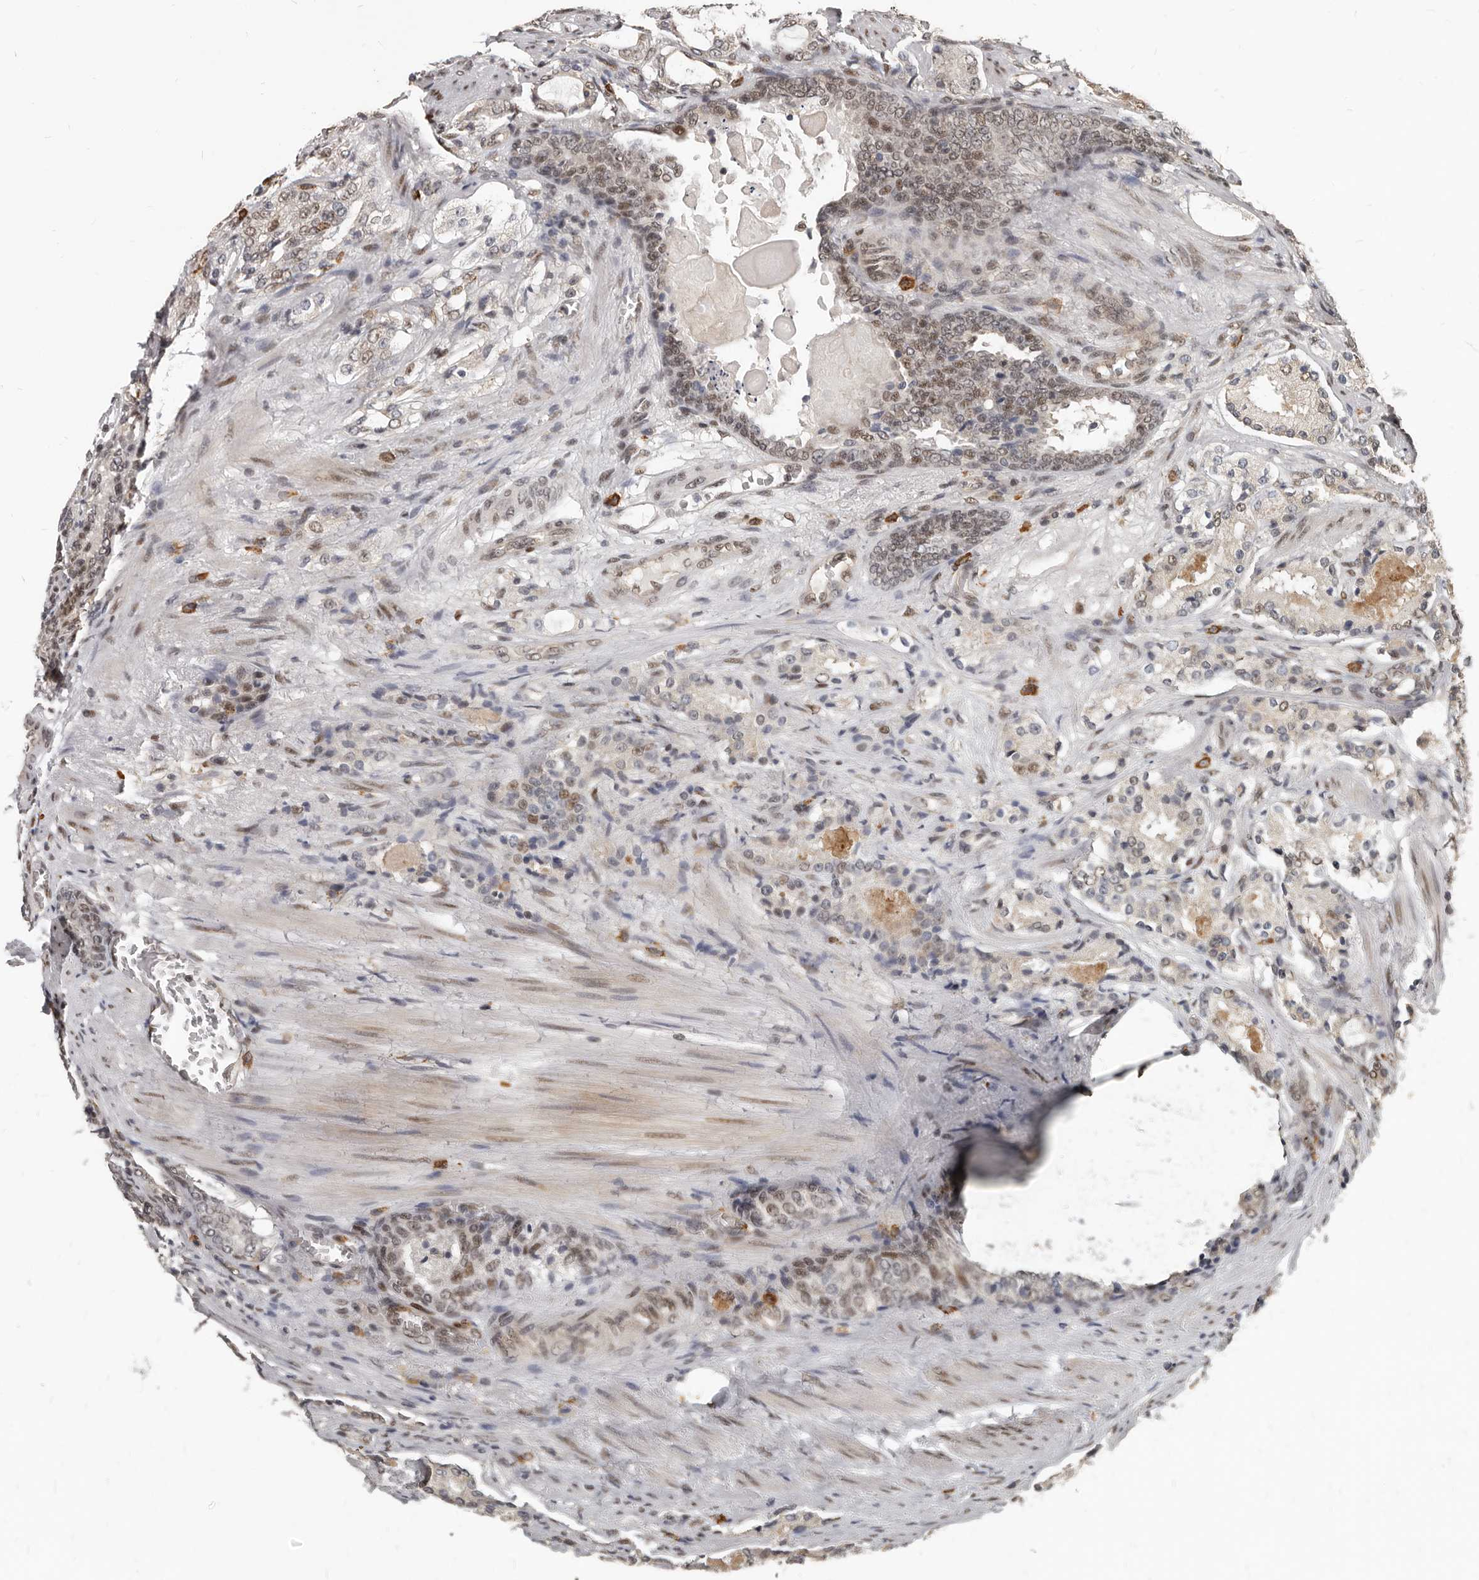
{"staining": {"intensity": "weak", "quantity": "<25%", "location": "nuclear"}, "tissue": "prostate cancer", "cell_type": "Tumor cells", "image_type": "cancer", "snomed": [{"axis": "morphology", "description": "Adenocarcinoma, Medium grade"}, {"axis": "topography", "description": "Prostate"}], "caption": "Image shows no significant protein expression in tumor cells of prostate adenocarcinoma (medium-grade).", "gene": "ATF5", "patient": {"sex": "male", "age": 72}}